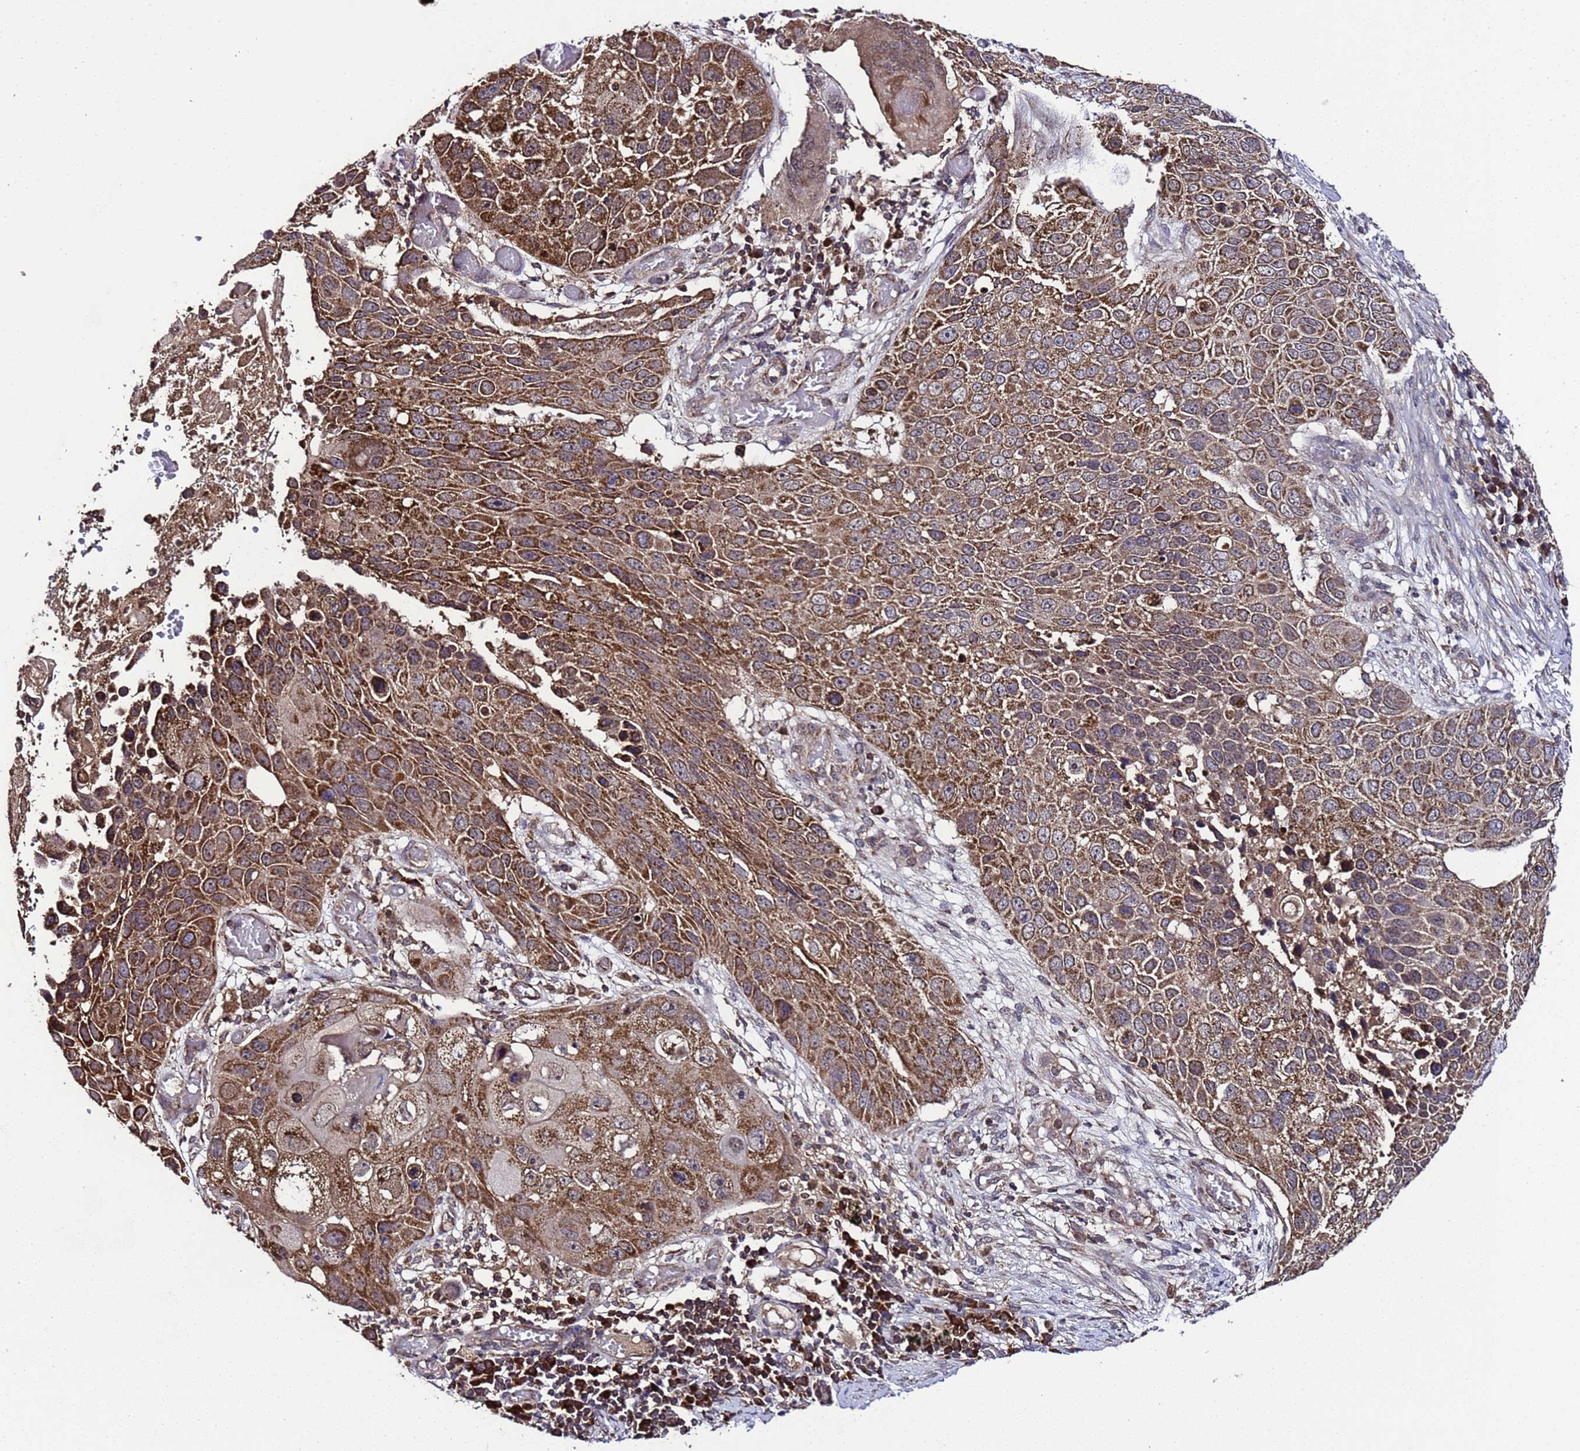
{"staining": {"intensity": "strong", "quantity": ">75%", "location": "cytoplasmic/membranous"}, "tissue": "lung cancer", "cell_type": "Tumor cells", "image_type": "cancer", "snomed": [{"axis": "morphology", "description": "Squamous cell carcinoma, NOS"}, {"axis": "topography", "description": "Lung"}], "caption": "A histopathology image showing strong cytoplasmic/membranous staining in about >75% of tumor cells in squamous cell carcinoma (lung), as visualized by brown immunohistochemical staining.", "gene": "HSPBAP1", "patient": {"sex": "male", "age": 61}}